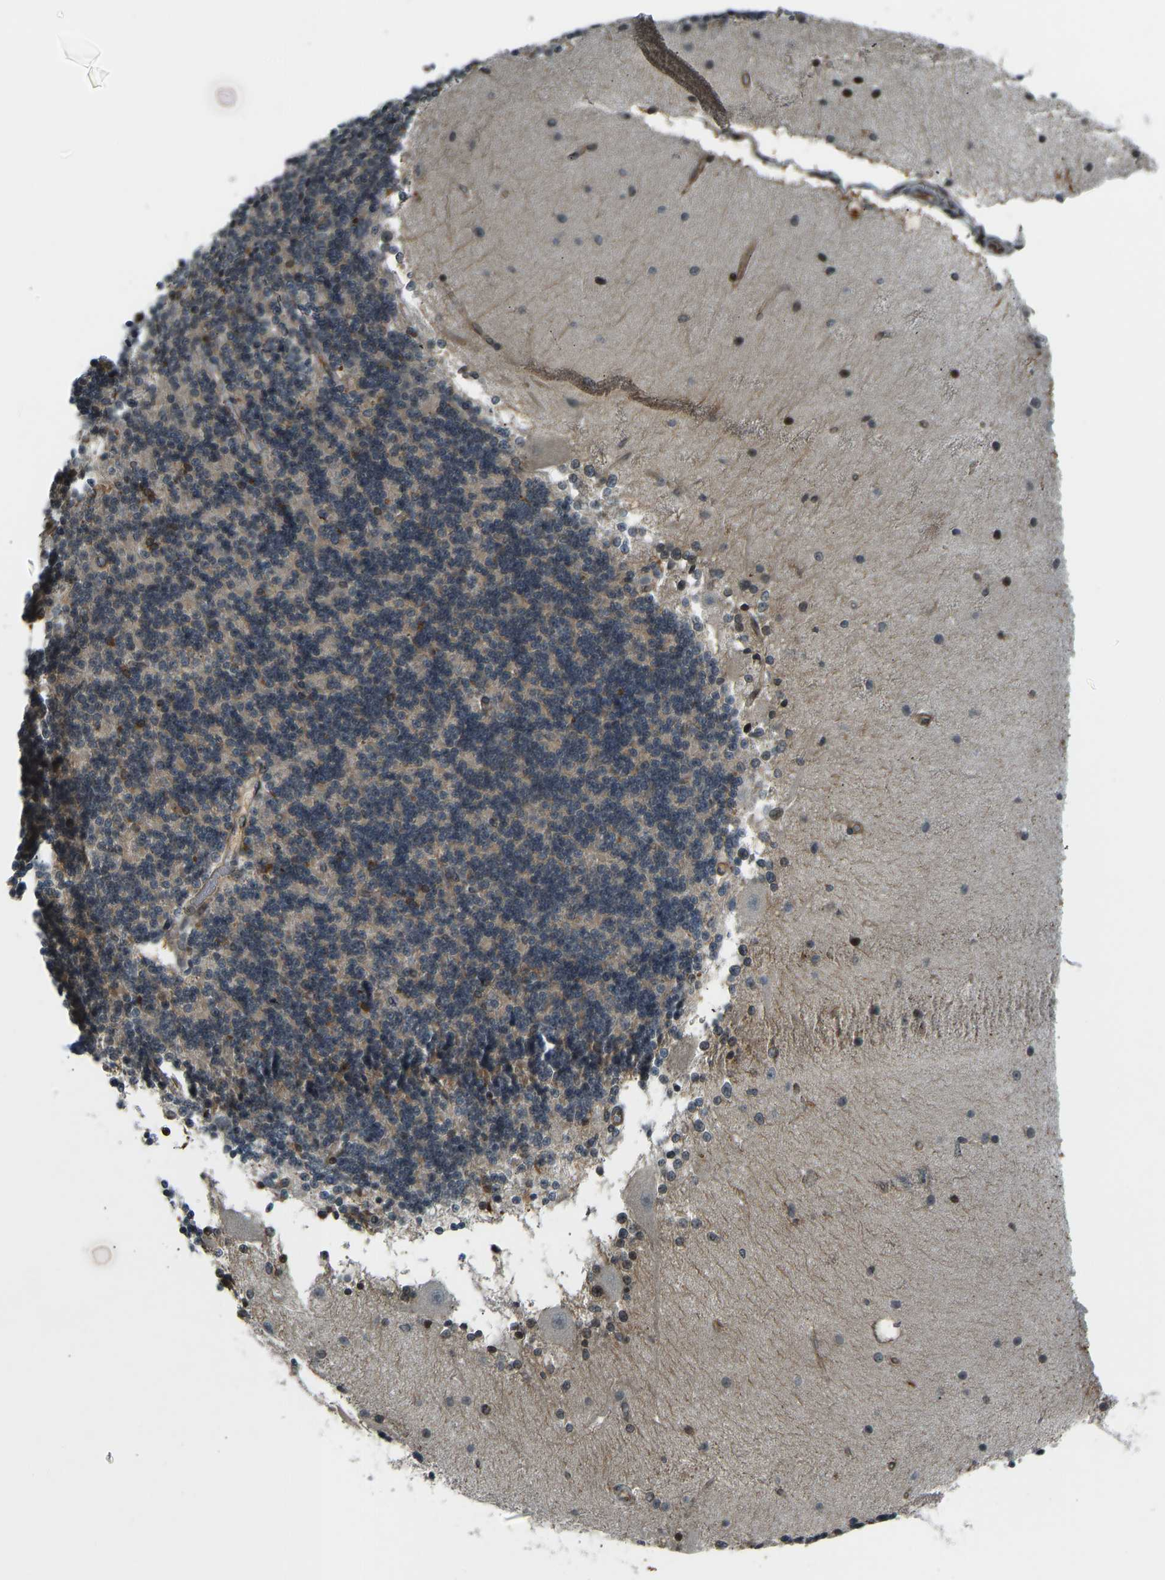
{"staining": {"intensity": "moderate", "quantity": "25%-75%", "location": "cytoplasmic/membranous,nuclear"}, "tissue": "cerebellum", "cell_type": "Cells in granular layer", "image_type": "normal", "snomed": [{"axis": "morphology", "description": "Normal tissue, NOS"}, {"axis": "topography", "description": "Cerebellum"}], "caption": "Protein staining shows moderate cytoplasmic/membranous,nuclear expression in about 25%-75% of cells in granular layer in benign cerebellum.", "gene": "SVOPL", "patient": {"sex": "female", "age": 54}}